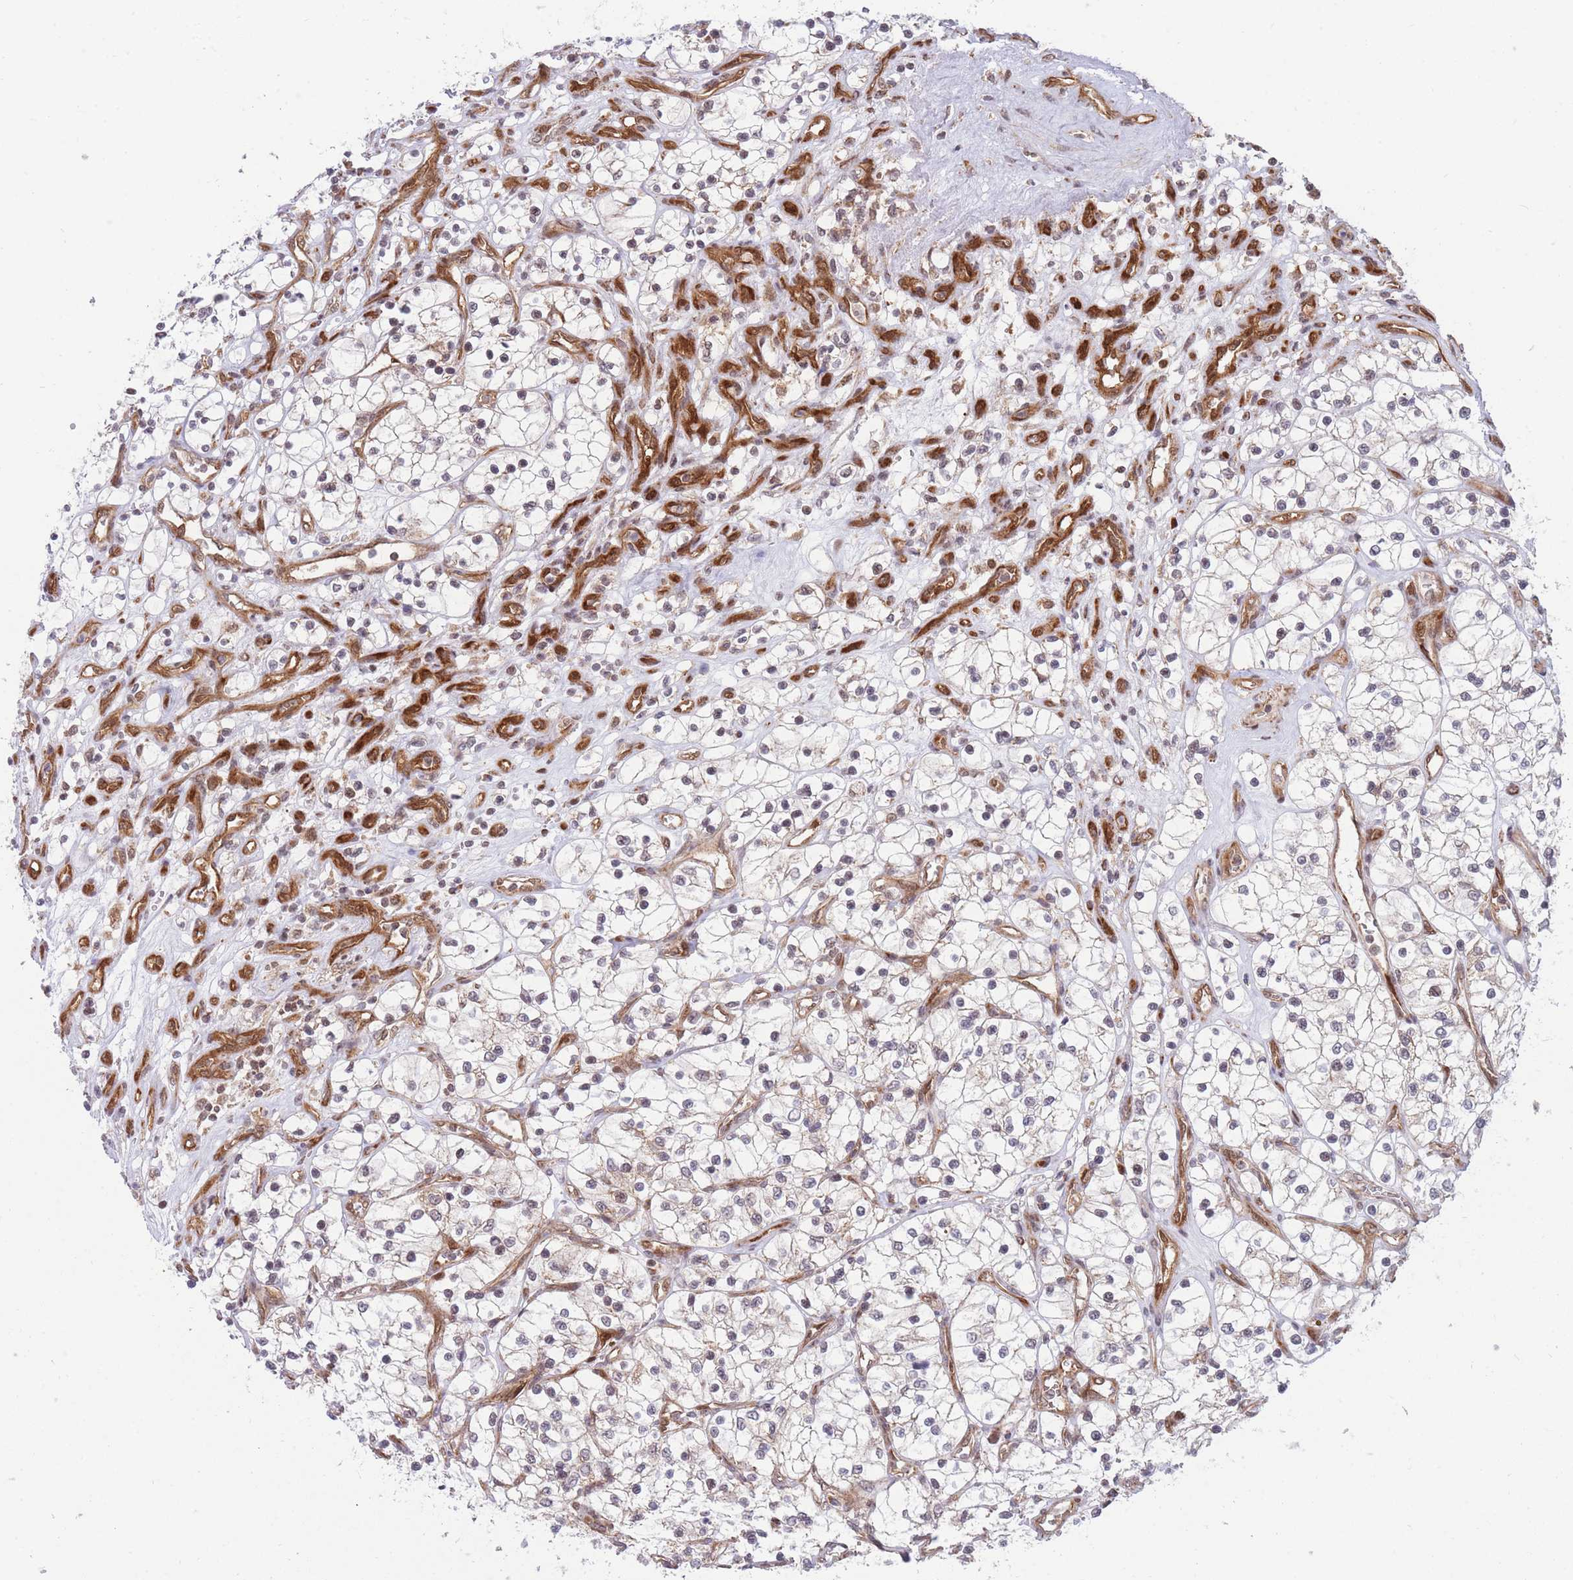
{"staining": {"intensity": "weak", "quantity": "<25%", "location": "nuclear"}, "tissue": "renal cancer", "cell_type": "Tumor cells", "image_type": "cancer", "snomed": [{"axis": "morphology", "description": "Adenocarcinoma, NOS"}, {"axis": "topography", "description": "Kidney"}], "caption": "IHC micrograph of human adenocarcinoma (renal) stained for a protein (brown), which reveals no expression in tumor cells.", "gene": "BOD1L1", "patient": {"sex": "female", "age": 69}}